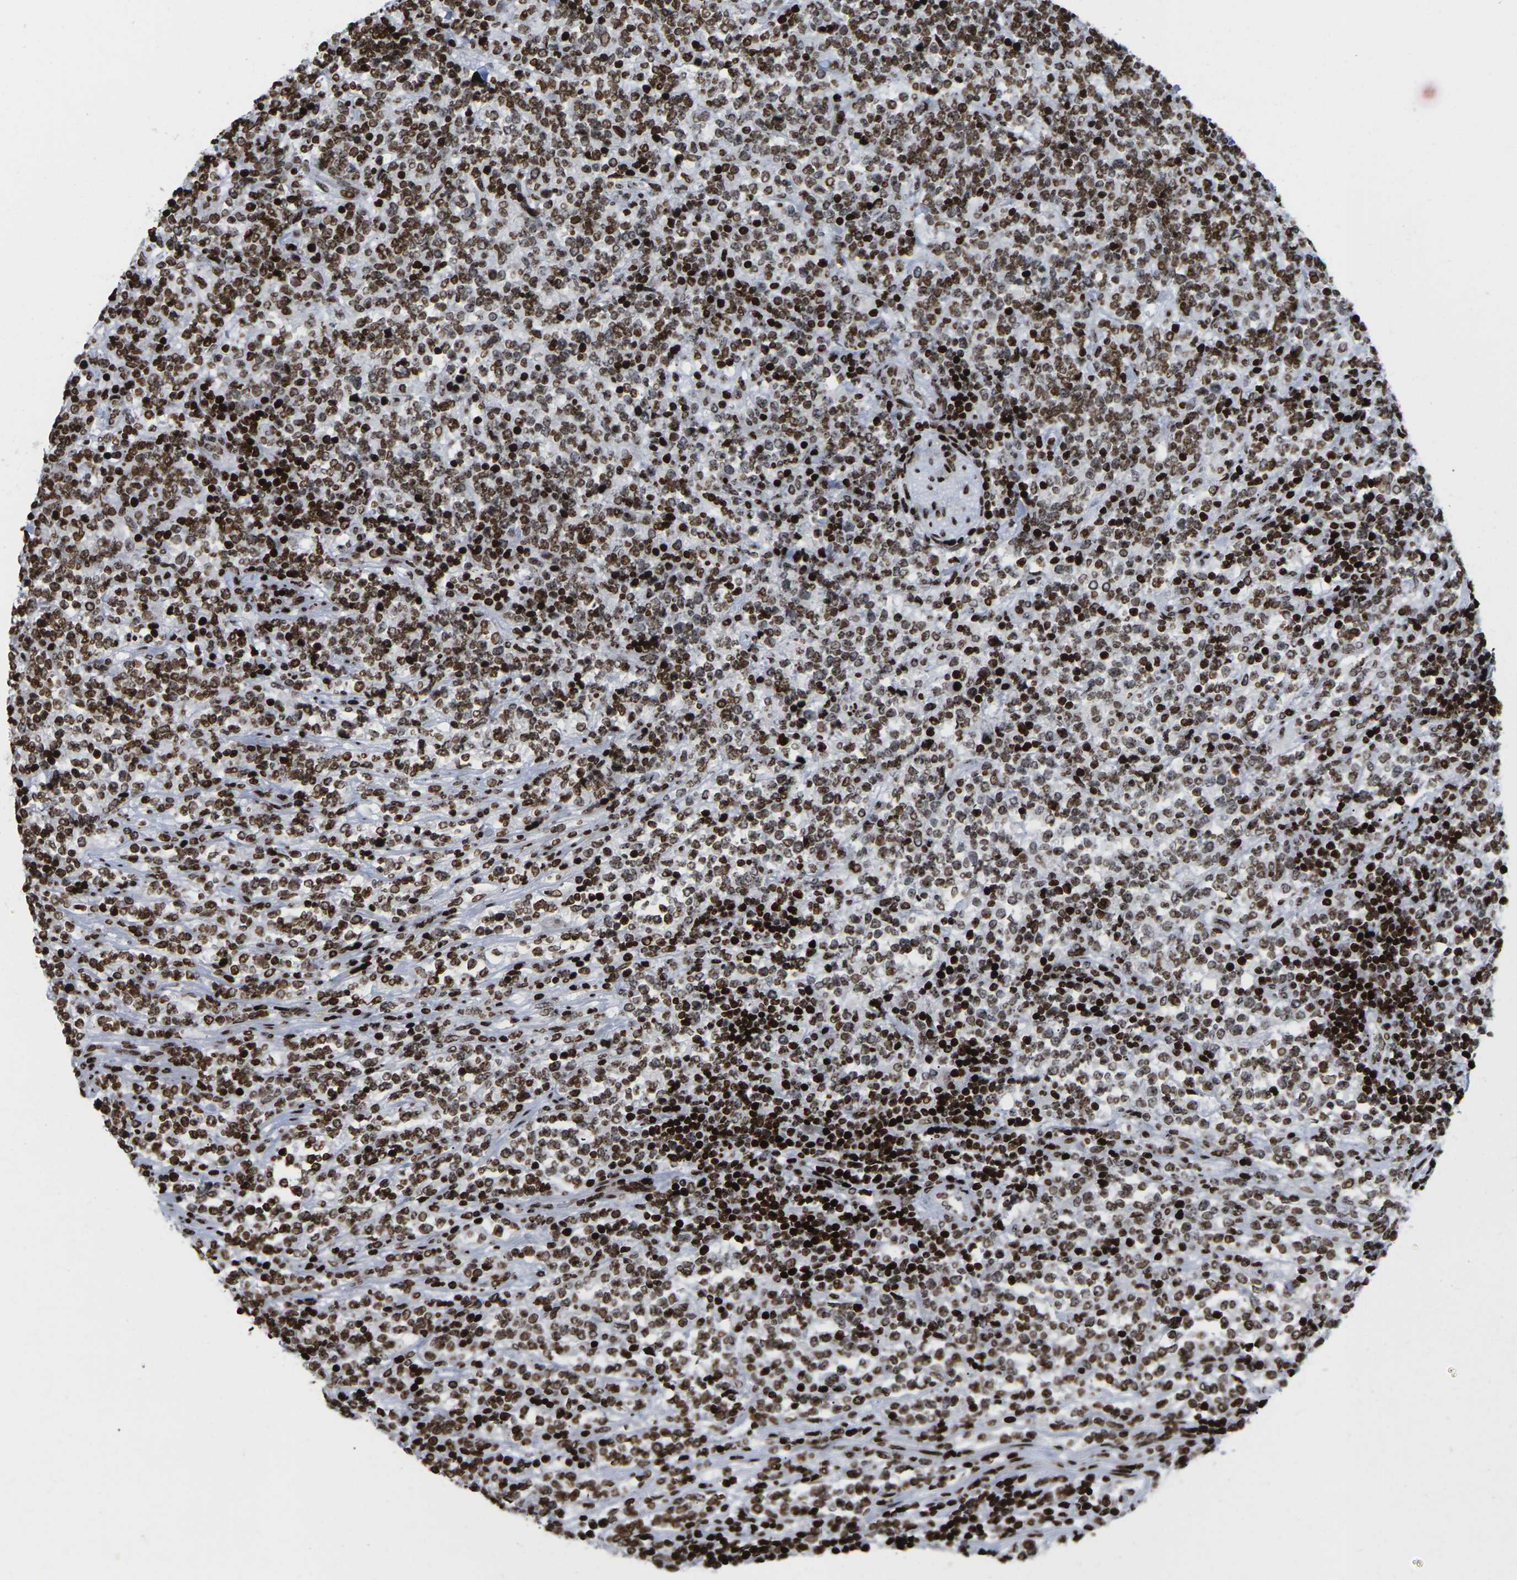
{"staining": {"intensity": "strong", "quantity": ">75%", "location": "nuclear"}, "tissue": "lymphoma", "cell_type": "Tumor cells", "image_type": "cancer", "snomed": [{"axis": "morphology", "description": "Malignant lymphoma, non-Hodgkin's type, High grade"}, {"axis": "topography", "description": "Soft tissue"}], "caption": "High-power microscopy captured an IHC histopathology image of lymphoma, revealing strong nuclear expression in about >75% of tumor cells. (Stains: DAB (3,3'-diaminobenzidine) in brown, nuclei in blue, Microscopy: brightfield microscopy at high magnification).", "gene": "H1-4", "patient": {"sex": "male", "age": 18}}